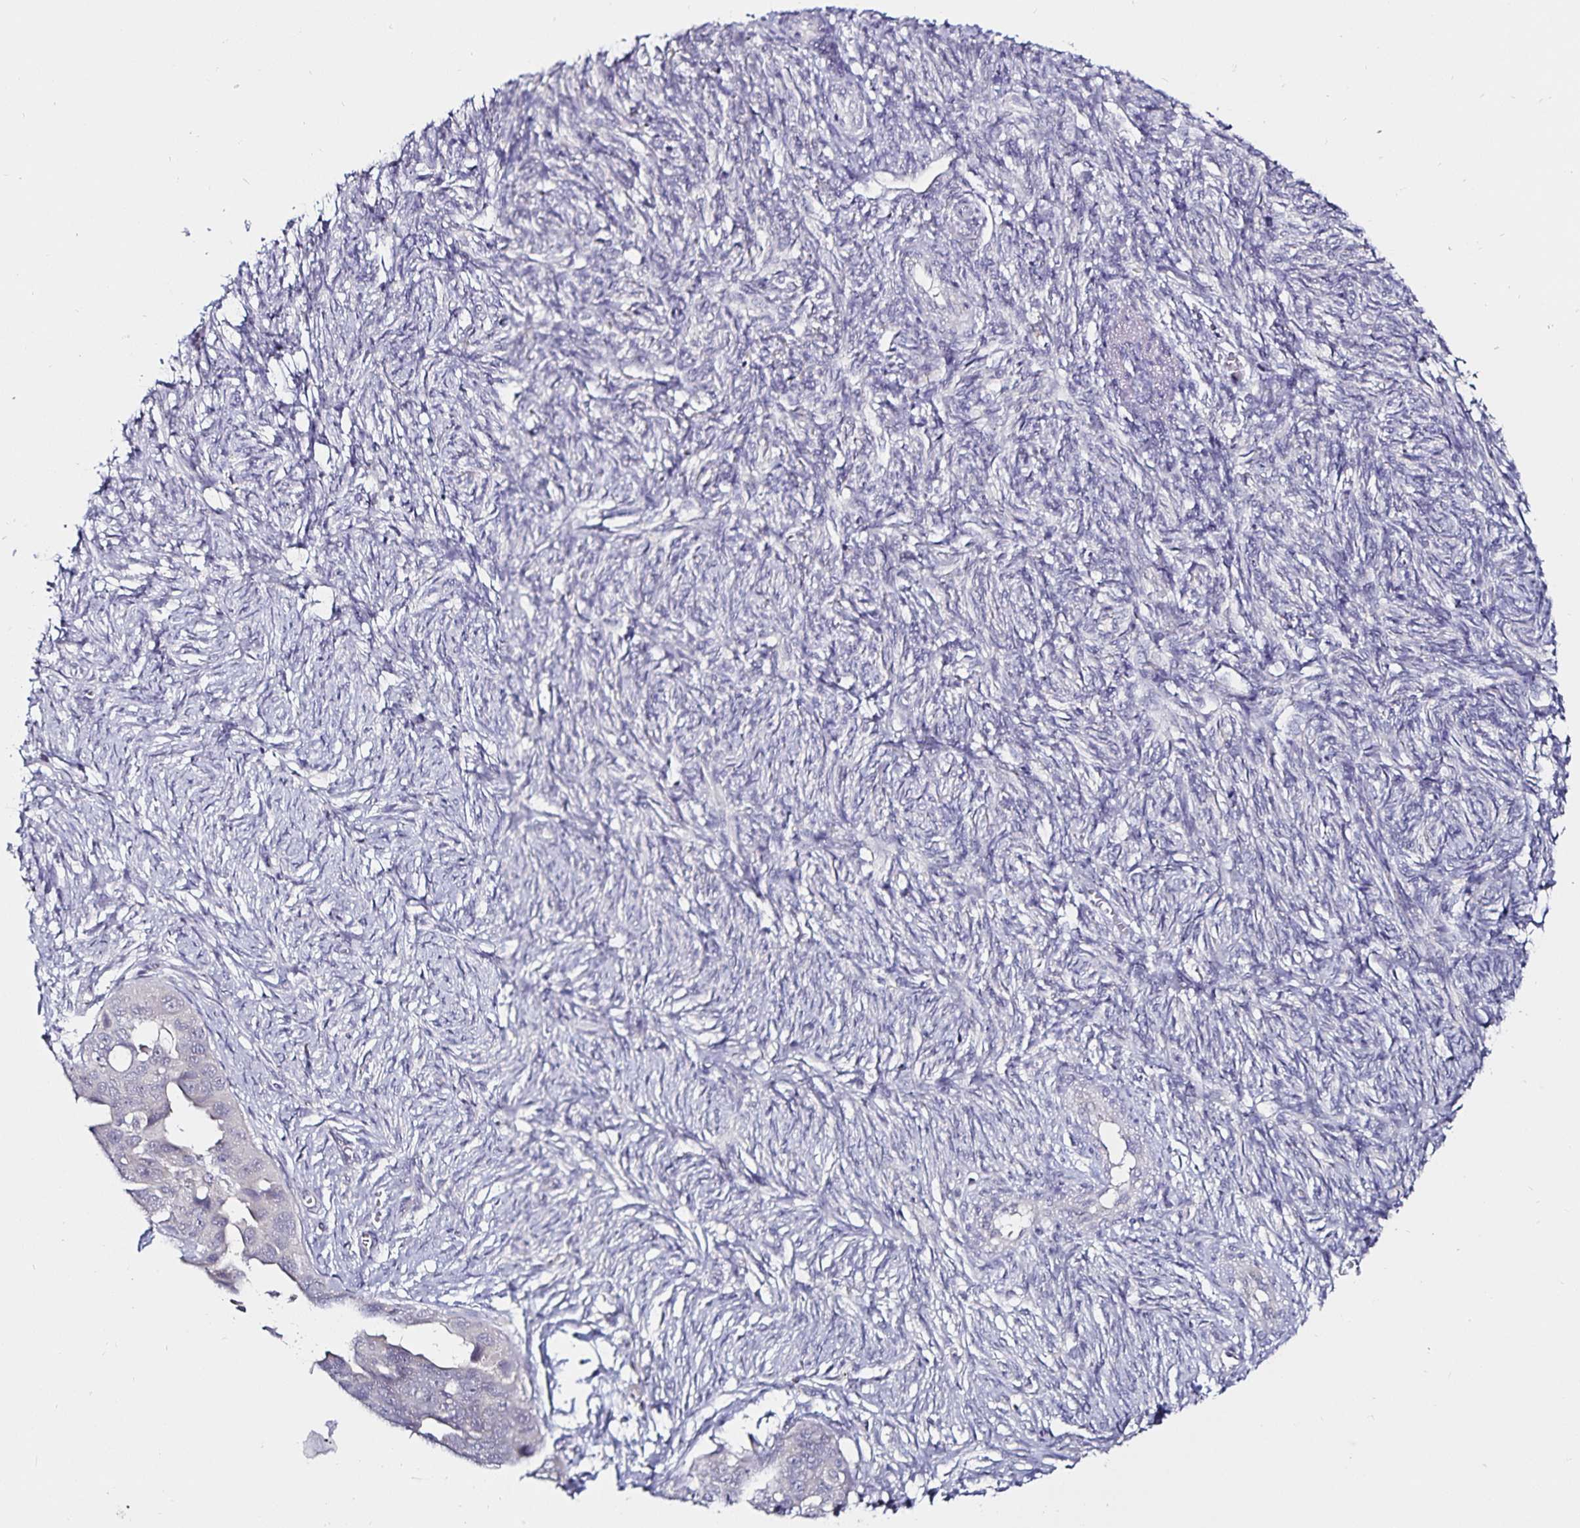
{"staining": {"intensity": "negative", "quantity": "none", "location": "none"}, "tissue": "ovarian cancer", "cell_type": "Tumor cells", "image_type": "cancer", "snomed": [{"axis": "morphology", "description": "Carcinoma, endometroid"}, {"axis": "topography", "description": "Ovary"}], "caption": "Image shows no significant protein staining in tumor cells of endometroid carcinoma (ovarian).", "gene": "ACSL5", "patient": {"sex": "female", "age": 70}}